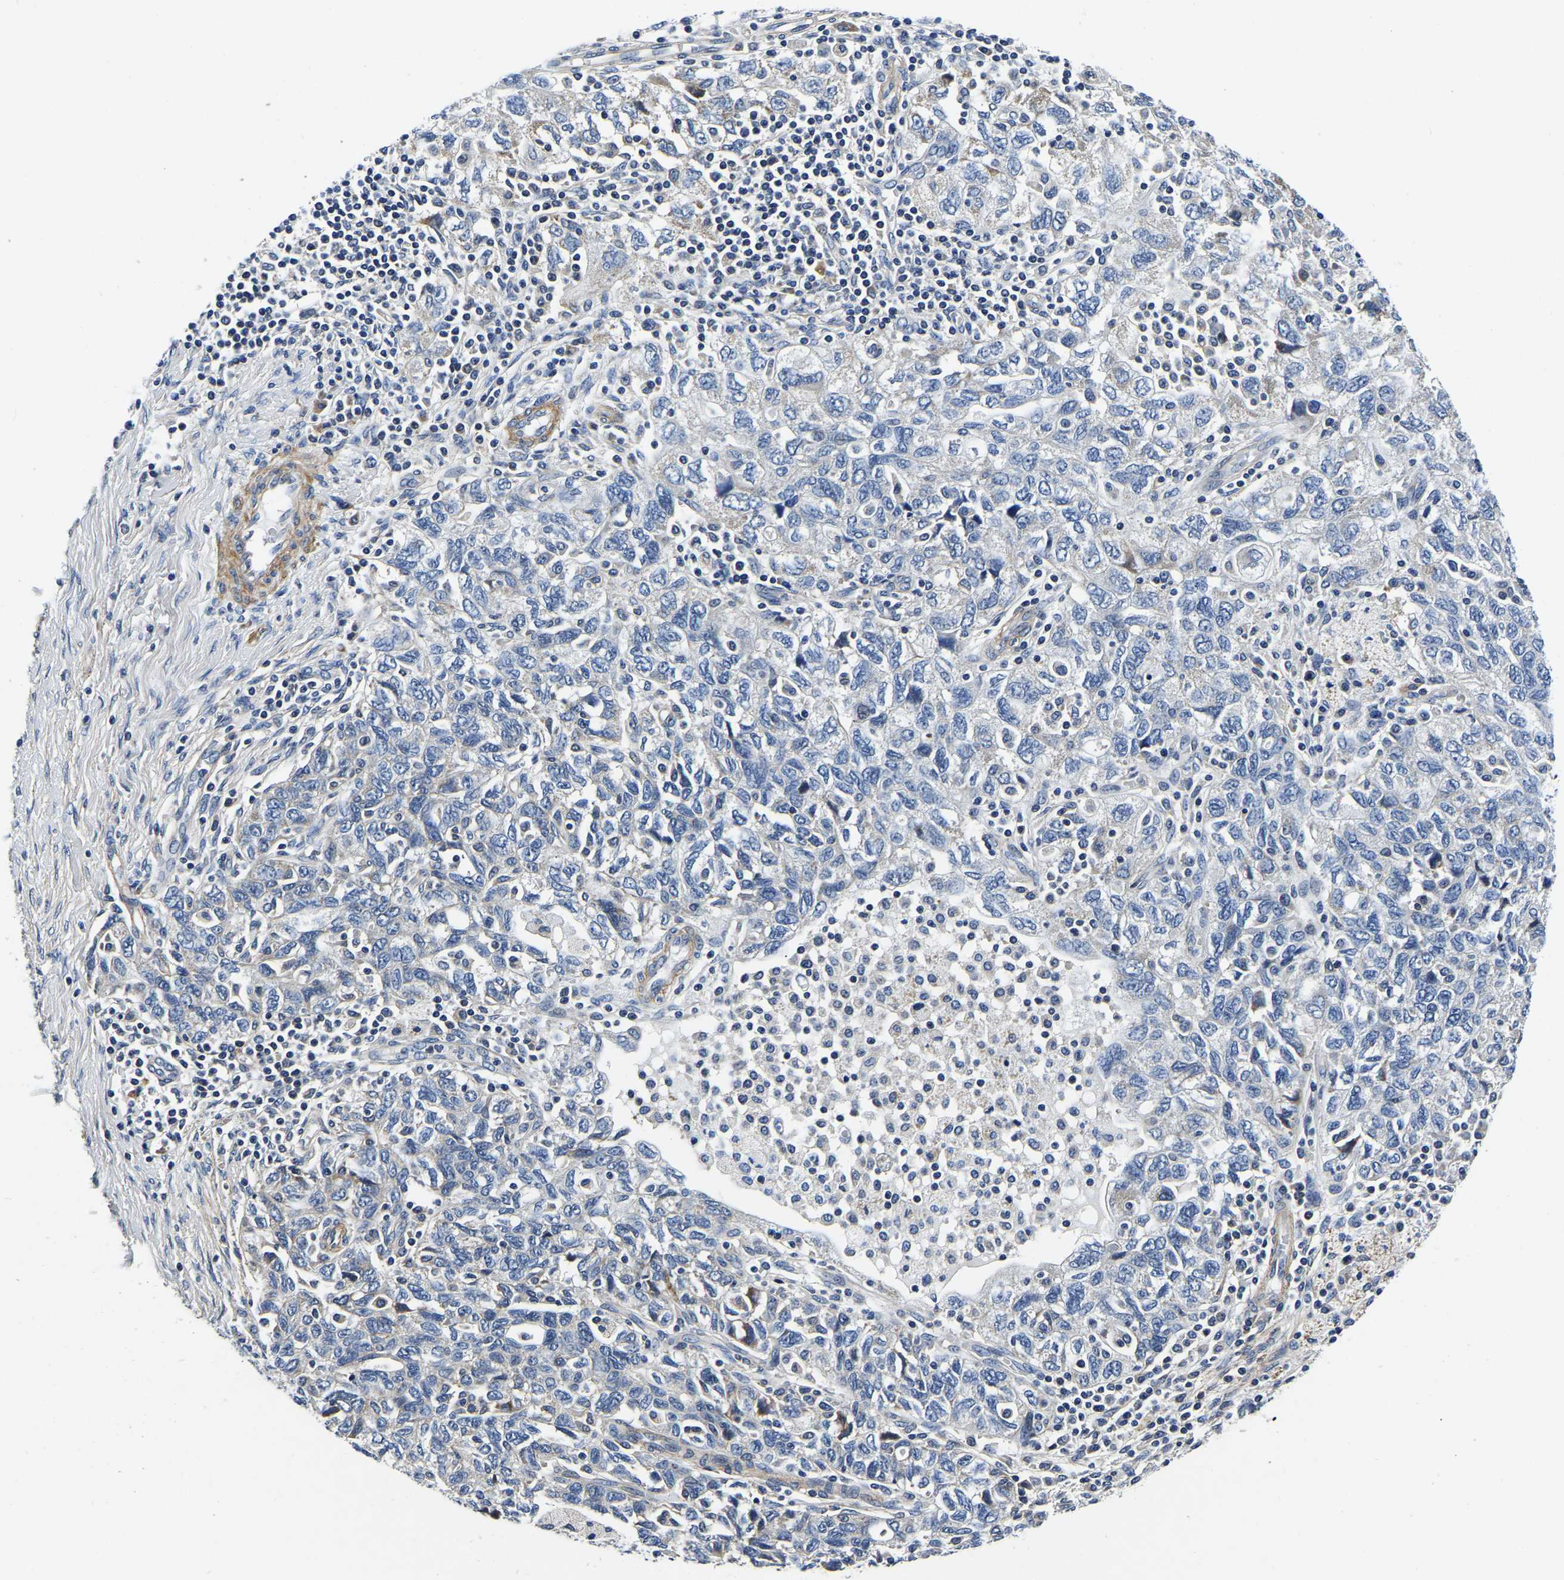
{"staining": {"intensity": "negative", "quantity": "none", "location": "none"}, "tissue": "ovarian cancer", "cell_type": "Tumor cells", "image_type": "cancer", "snomed": [{"axis": "morphology", "description": "Carcinoma, NOS"}, {"axis": "morphology", "description": "Cystadenocarcinoma, serous, NOS"}, {"axis": "topography", "description": "Ovary"}], "caption": "Photomicrograph shows no significant protein staining in tumor cells of ovarian cancer (carcinoma).", "gene": "KCTD17", "patient": {"sex": "female", "age": 69}}